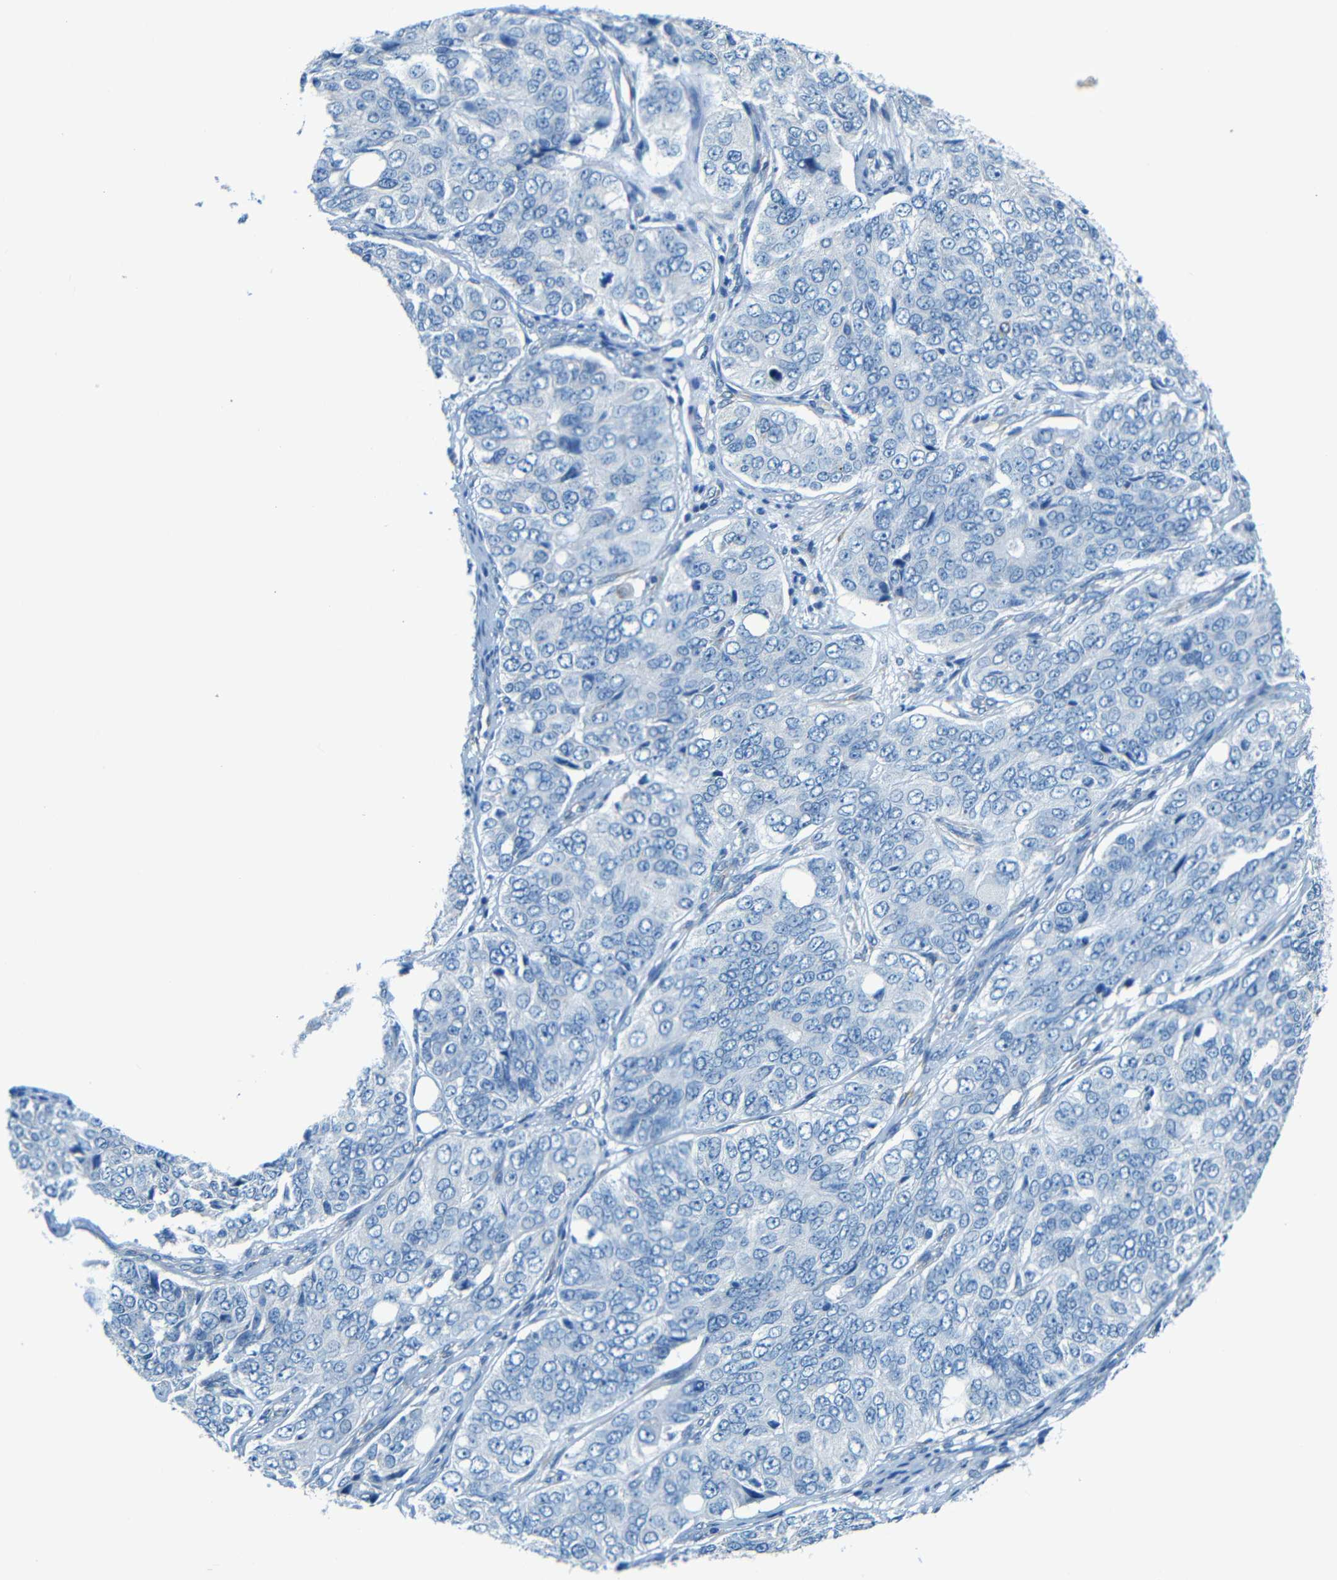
{"staining": {"intensity": "negative", "quantity": "none", "location": "none"}, "tissue": "ovarian cancer", "cell_type": "Tumor cells", "image_type": "cancer", "snomed": [{"axis": "morphology", "description": "Carcinoma, endometroid"}, {"axis": "topography", "description": "Ovary"}], "caption": "A high-resolution micrograph shows immunohistochemistry staining of ovarian cancer (endometroid carcinoma), which displays no significant positivity in tumor cells.", "gene": "MAP2", "patient": {"sex": "female", "age": 51}}